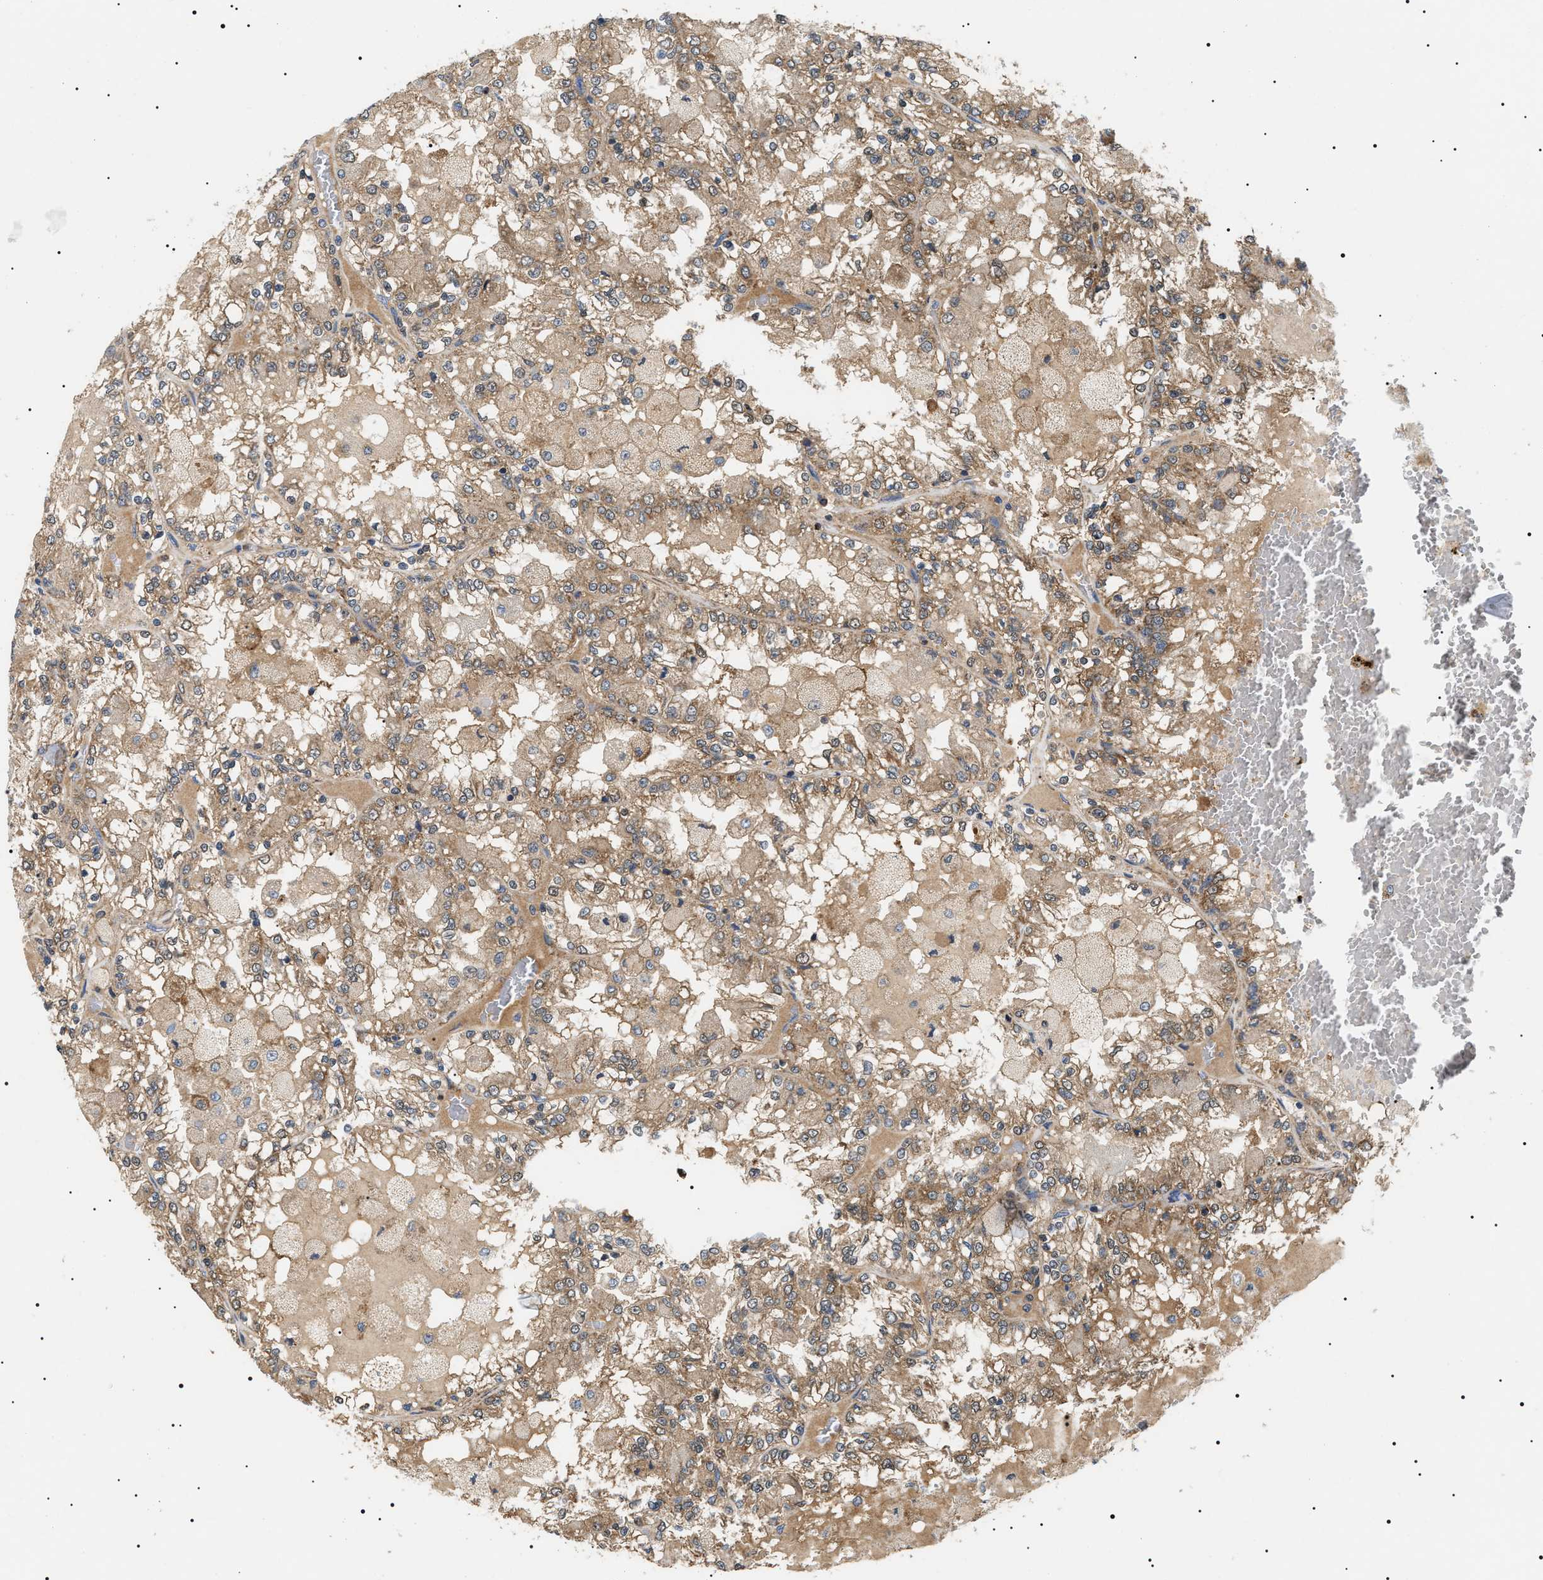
{"staining": {"intensity": "moderate", "quantity": ">75%", "location": "cytoplasmic/membranous"}, "tissue": "renal cancer", "cell_type": "Tumor cells", "image_type": "cancer", "snomed": [{"axis": "morphology", "description": "Adenocarcinoma, NOS"}, {"axis": "topography", "description": "Kidney"}], "caption": "IHC staining of renal cancer, which exhibits medium levels of moderate cytoplasmic/membranous expression in approximately >75% of tumor cells indicating moderate cytoplasmic/membranous protein positivity. The staining was performed using DAB (3,3'-diaminobenzidine) (brown) for protein detection and nuclei were counterstained in hematoxylin (blue).", "gene": "OXSM", "patient": {"sex": "female", "age": 56}}